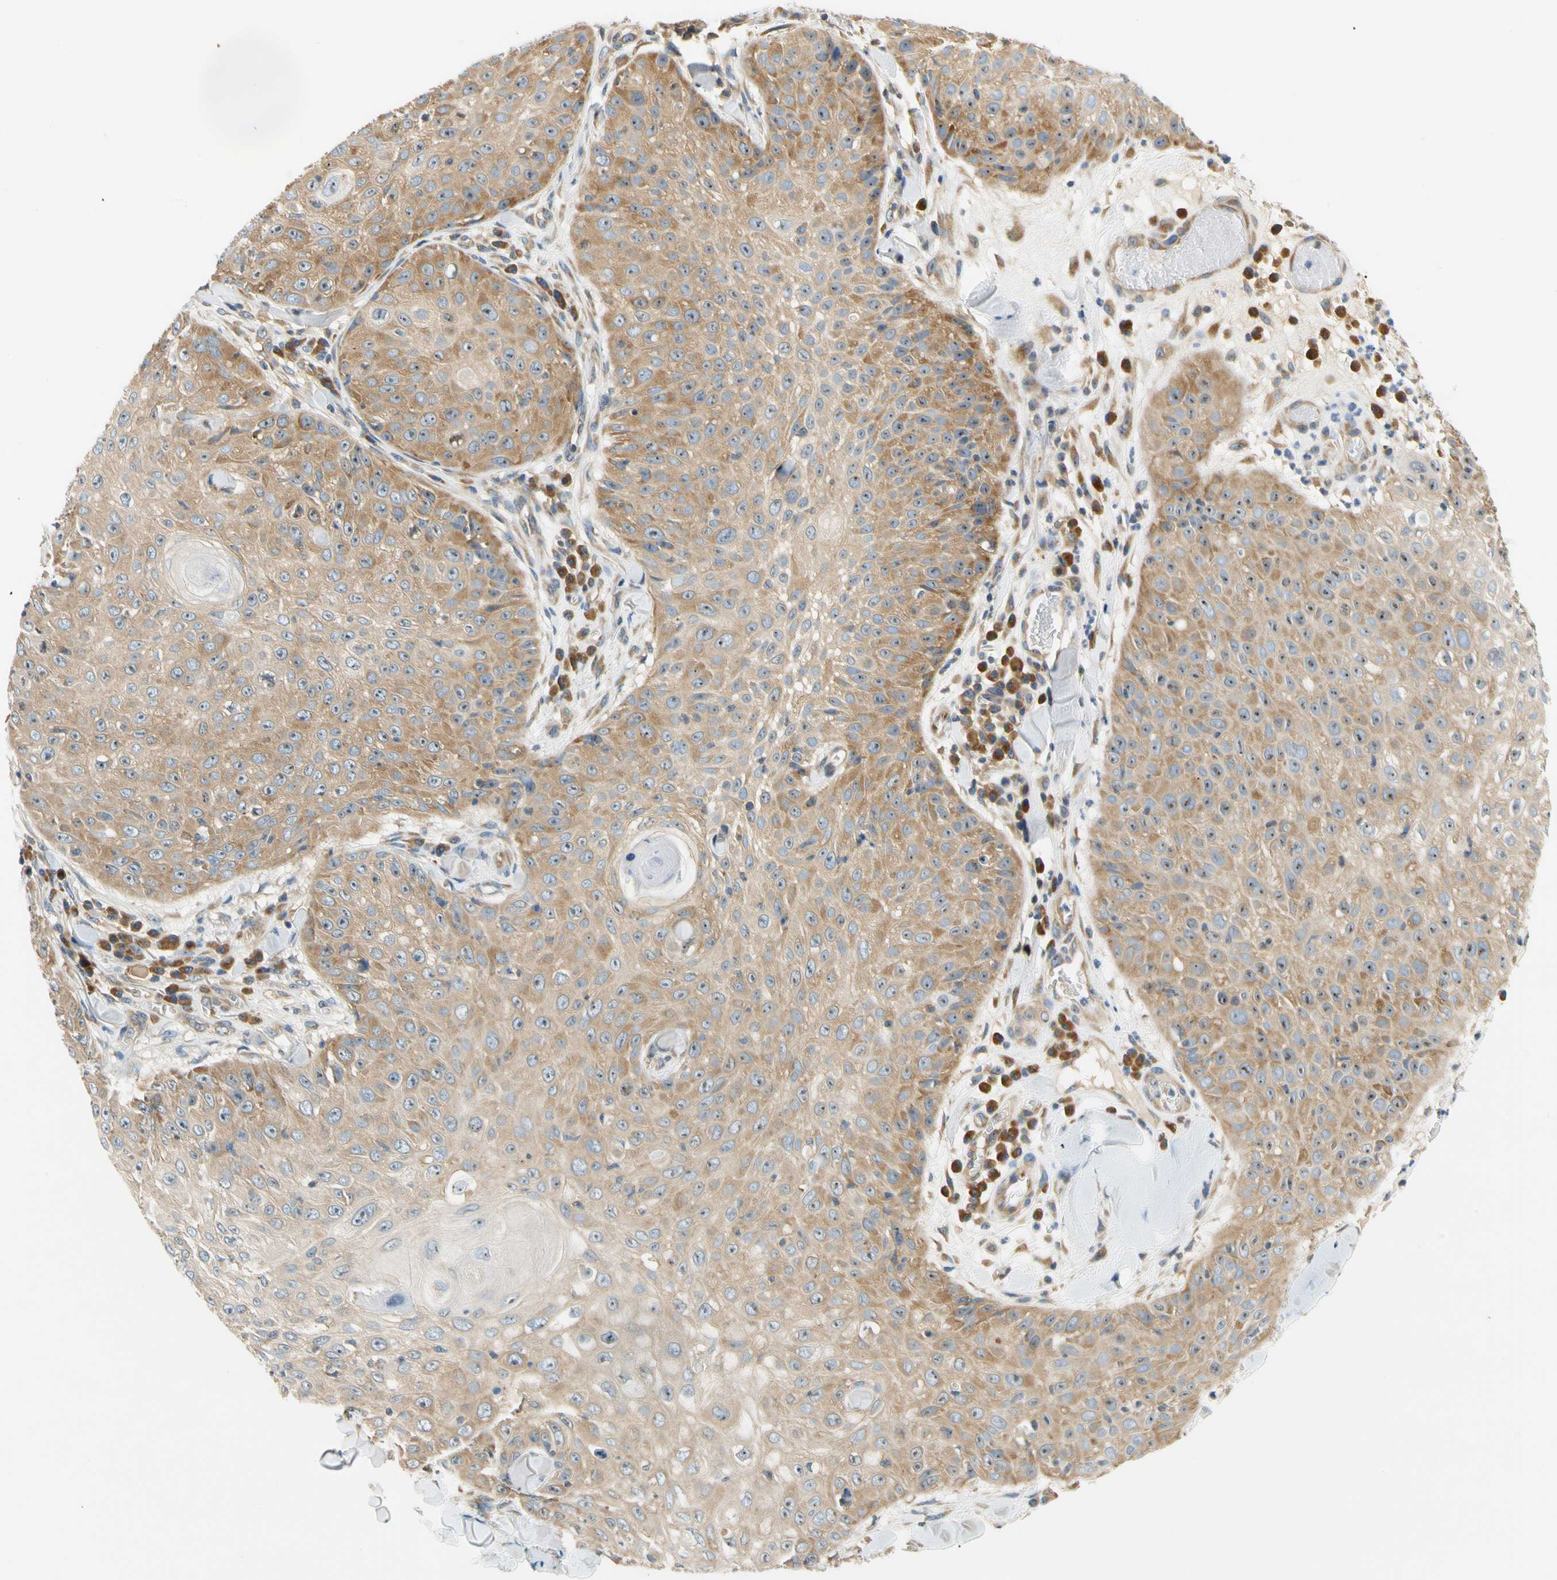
{"staining": {"intensity": "weak", "quantity": ">75%", "location": "cytoplasmic/membranous"}, "tissue": "skin cancer", "cell_type": "Tumor cells", "image_type": "cancer", "snomed": [{"axis": "morphology", "description": "Squamous cell carcinoma, NOS"}, {"axis": "topography", "description": "Skin"}], "caption": "Weak cytoplasmic/membranous protein expression is appreciated in approximately >75% of tumor cells in skin cancer.", "gene": "LRRC47", "patient": {"sex": "male", "age": 86}}